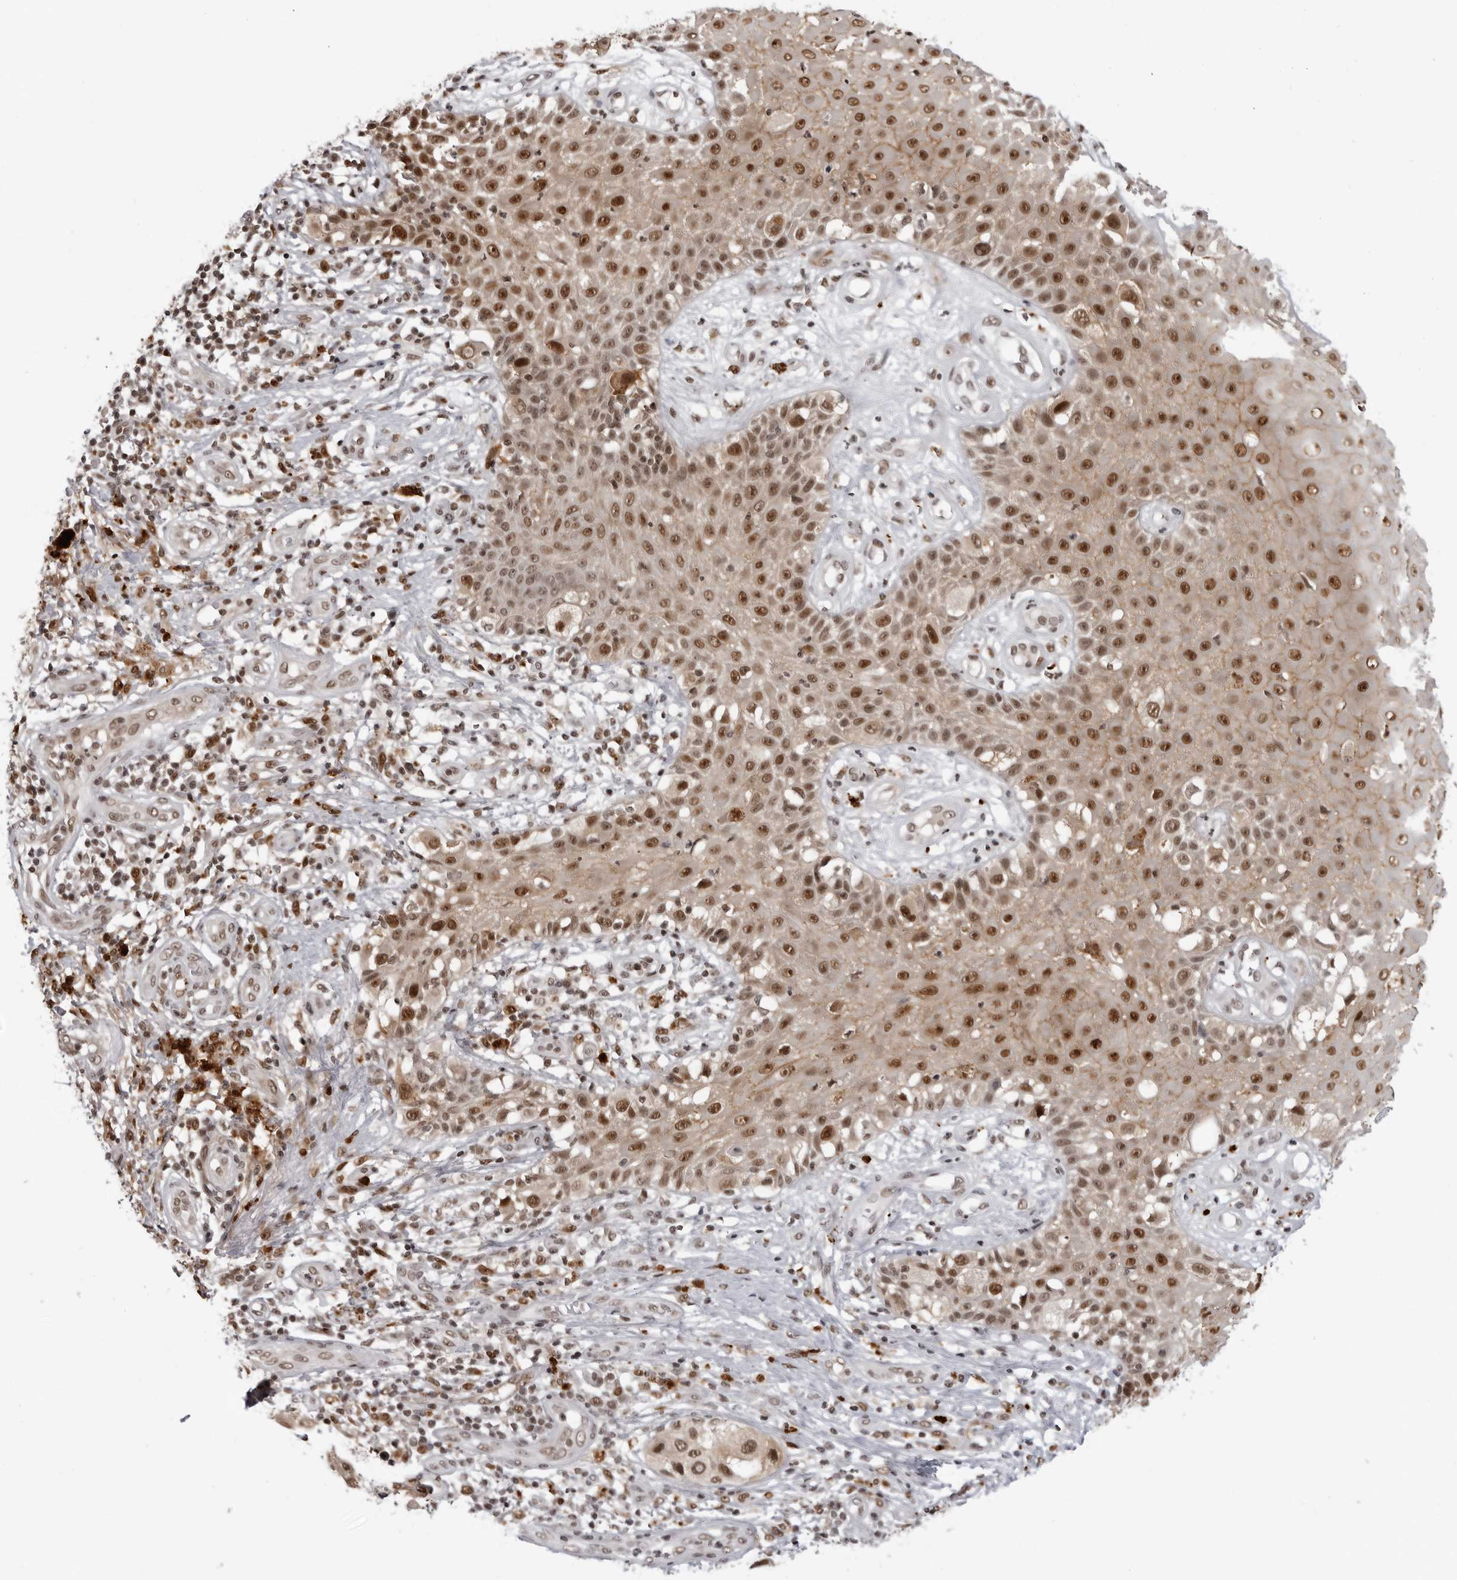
{"staining": {"intensity": "moderate", "quantity": ">75%", "location": "cytoplasmic/membranous,nuclear"}, "tissue": "melanoma", "cell_type": "Tumor cells", "image_type": "cancer", "snomed": [{"axis": "morphology", "description": "Malignant melanoma, NOS"}, {"axis": "topography", "description": "Skin"}], "caption": "Protein expression analysis of malignant melanoma shows moderate cytoplasmic/membranous and nuclear positivity in about >75% of tumor cells.", "gene": "TRIM66", "patient": {"sex": "female", "age": 81}}